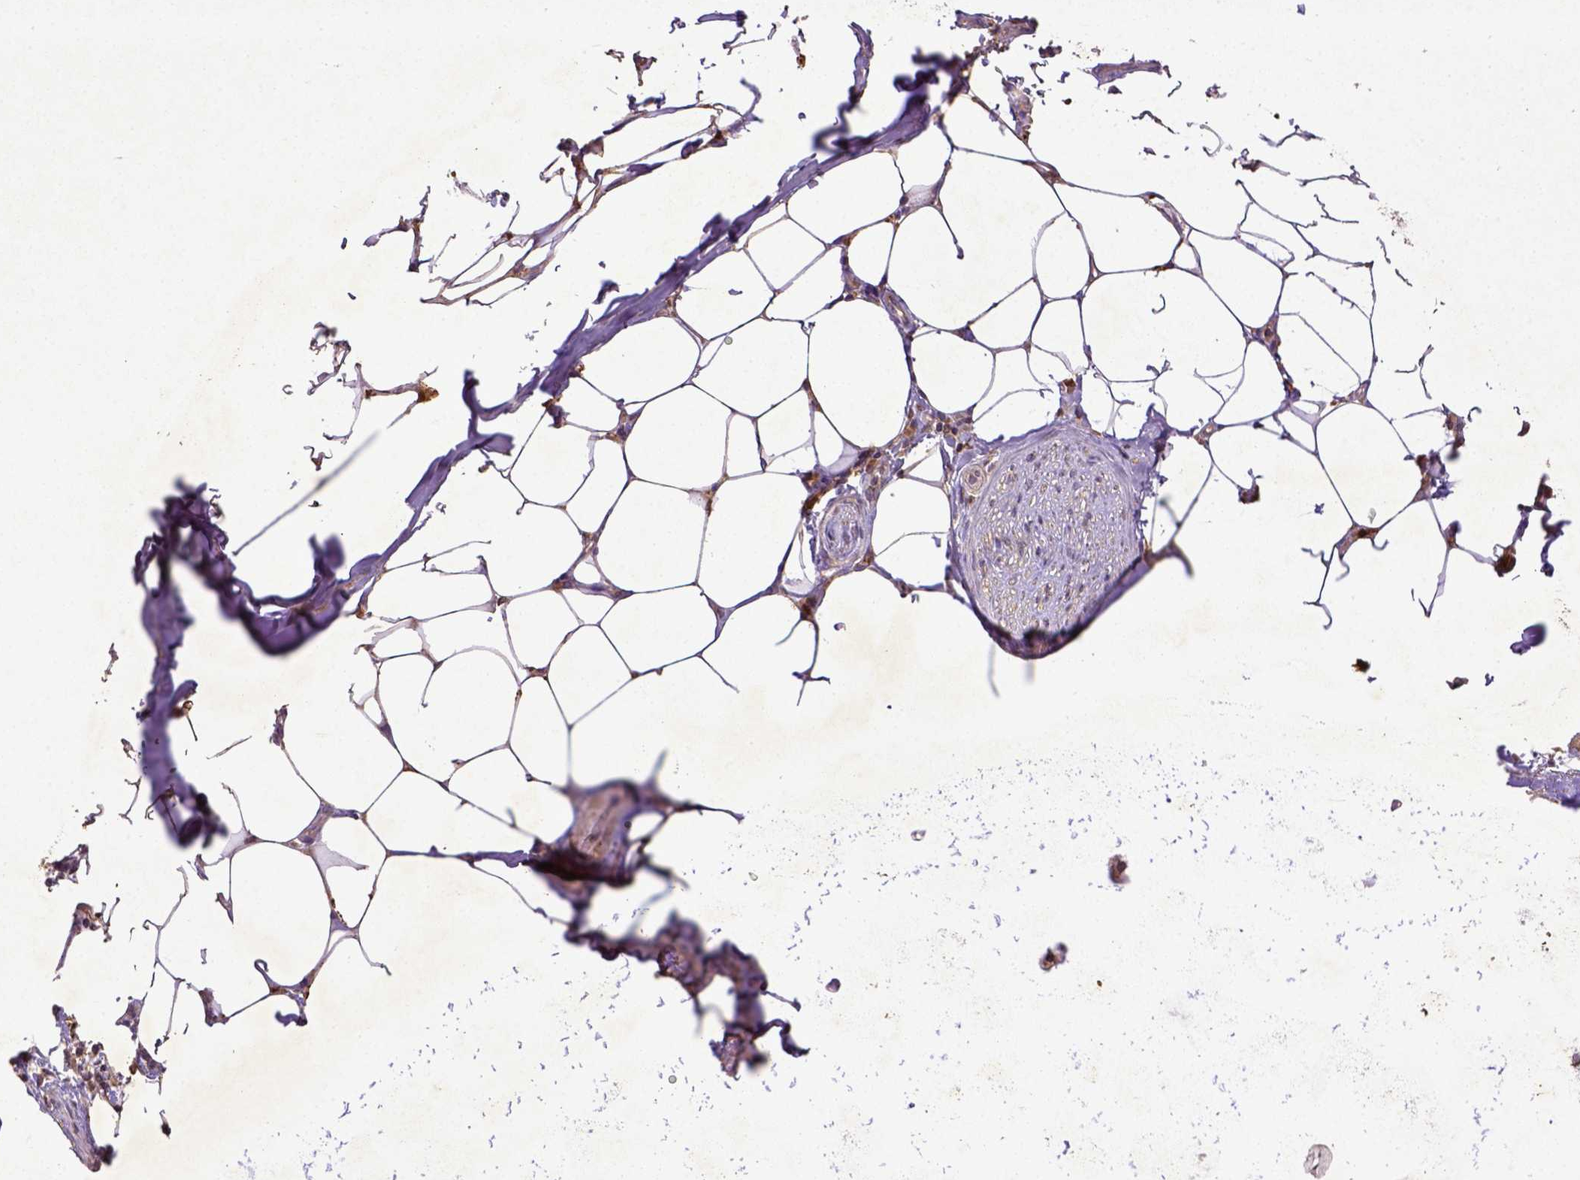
{"staining": {"intensity": "moderate", "quantity": ">75%", "location": "cytoplasmic/membranous"}, "tissue": "adipose tissue", "cell_type": "Adipocytes", "image_type": "normal", "snomed": [{"axis": "morphology", "description": "Normal tissue, NOS"}, {"axis": "topography", "description": "Bronchus"}, {"axis": "topography", "description": "Lung"}], "caption": "About >75% of adipocytes in unremarkable adipose tissue display moderate cytoplasmic/membranous protein positivity as visualized by brown immunohistochemical staining.", "gene": "MT", "patient": {"sex": "female", "age": 57}}